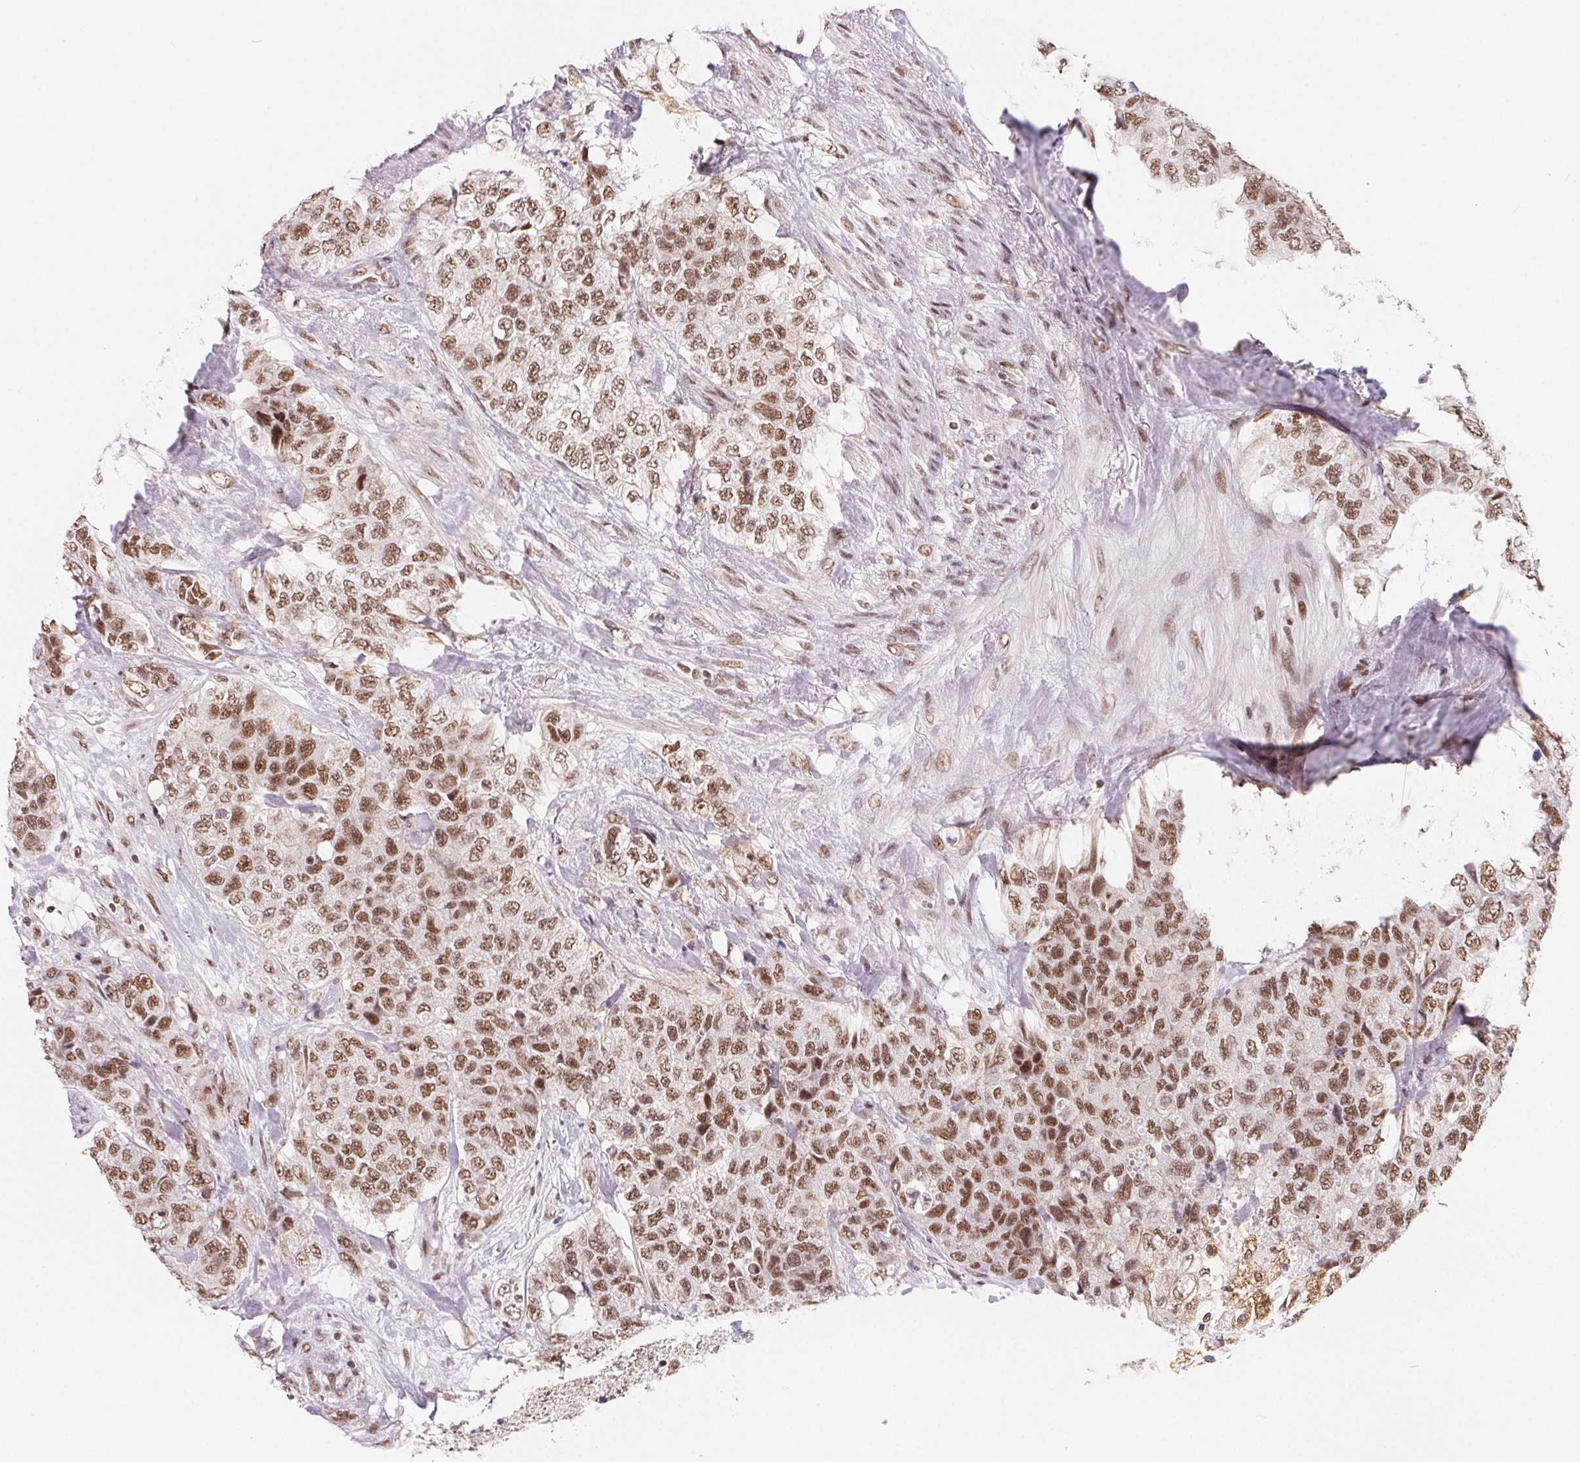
{"staining": {"intensity": "moderate", "quantity": ">75%", "location": "nuclear"}, "tissue": "urothelial cancer", "cell_type": "Tumor cells", "image_type": "cancer", "snomed": [{"axis": "morphology", "description": "Urothelial carcinoma, High grade"}, {"axis": "topography", "description": "Urinary bladder"}], "caption": "IHC of urothelial cancer reveals medium levels of moderate nuclear staining in about >75% of tumor cells.", "gene": "TCERG1", "patient": {"sex": "female", "age": 78}}